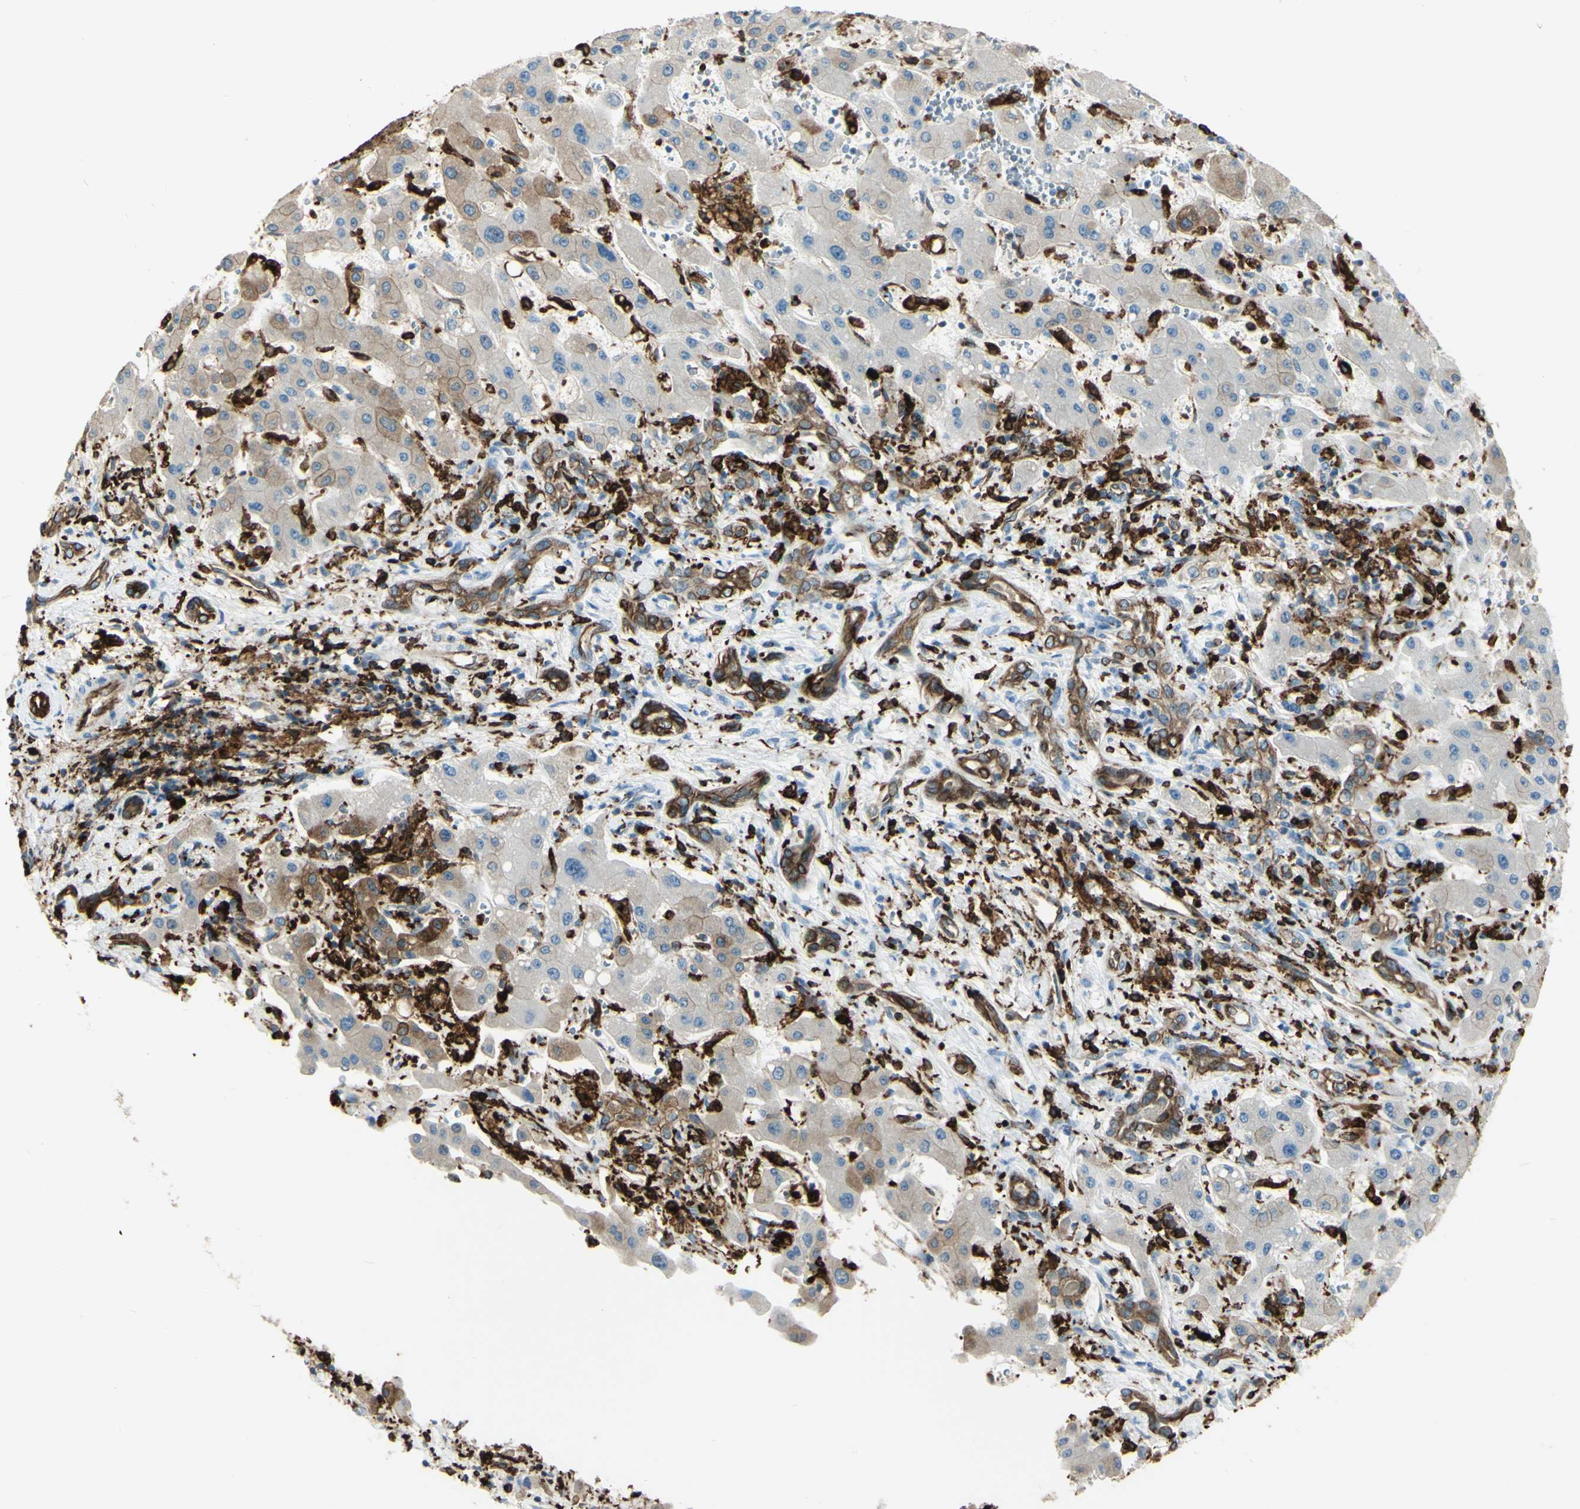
{"staining": {"intensity": "weak", "quantity": ">75%", "location": "cytoplasmic/membranous"}, "tissue": "liver cancer", "cell_type": "Tumor cells", "image_type": "cancer", "snomed": [{"axis": "morphology", "description": "Cholangiocarcinoma"}, {"axis": "topography", "description": "Liver"}], "caption": "Immunohistochemical staining of cholangiocarcinoma (liver) reveals weak cytoplasmic/membranous protein expression in approximately >75% of tumor cells.", "gene": "CD74", "patient": {"sex": "male", "age": 50}}